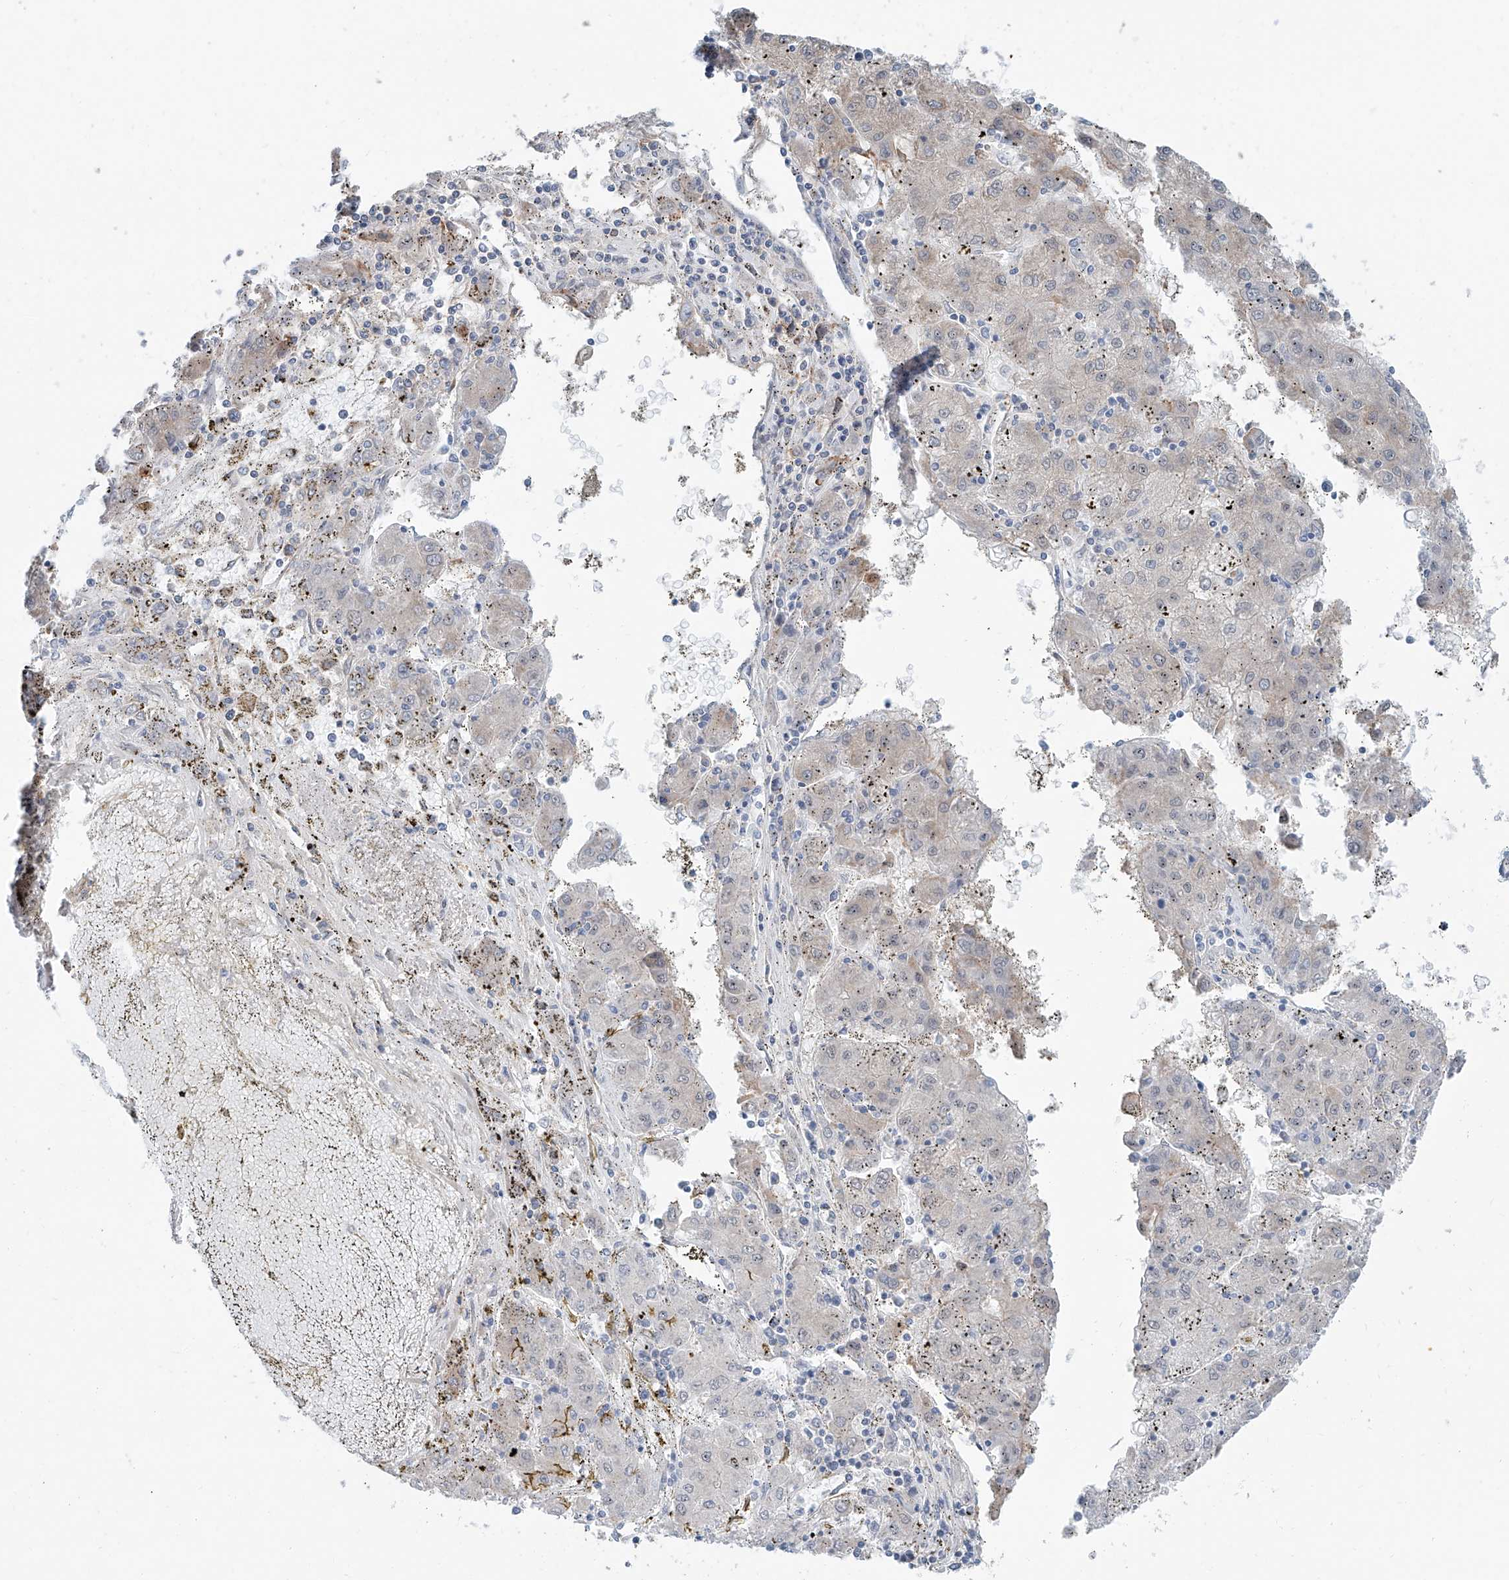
{"staining": {"intensity": "negative", "quantity": "none", "location": "none"}, "tissue": "liver cancer", "cell_type": "Tumor cells", "image_type": "cancer", "snomed": [{"axis": "morphology", "description": "Carcinoma, Hepatocellular, NOS"}, {"axis": "topography", "description": "Liver"}], "caption": "Protein analysis of liver cancer (hepatocellular carcinoma) reveals no significant staining in tumor cells. The staining is performed using DAB (3,3'-diaminobenzidine) brown chromogen with nuclei counter-stained in using hematoxylin.", "gene": "KCNK10", "patient": {"sex": "male", "age": 72}}